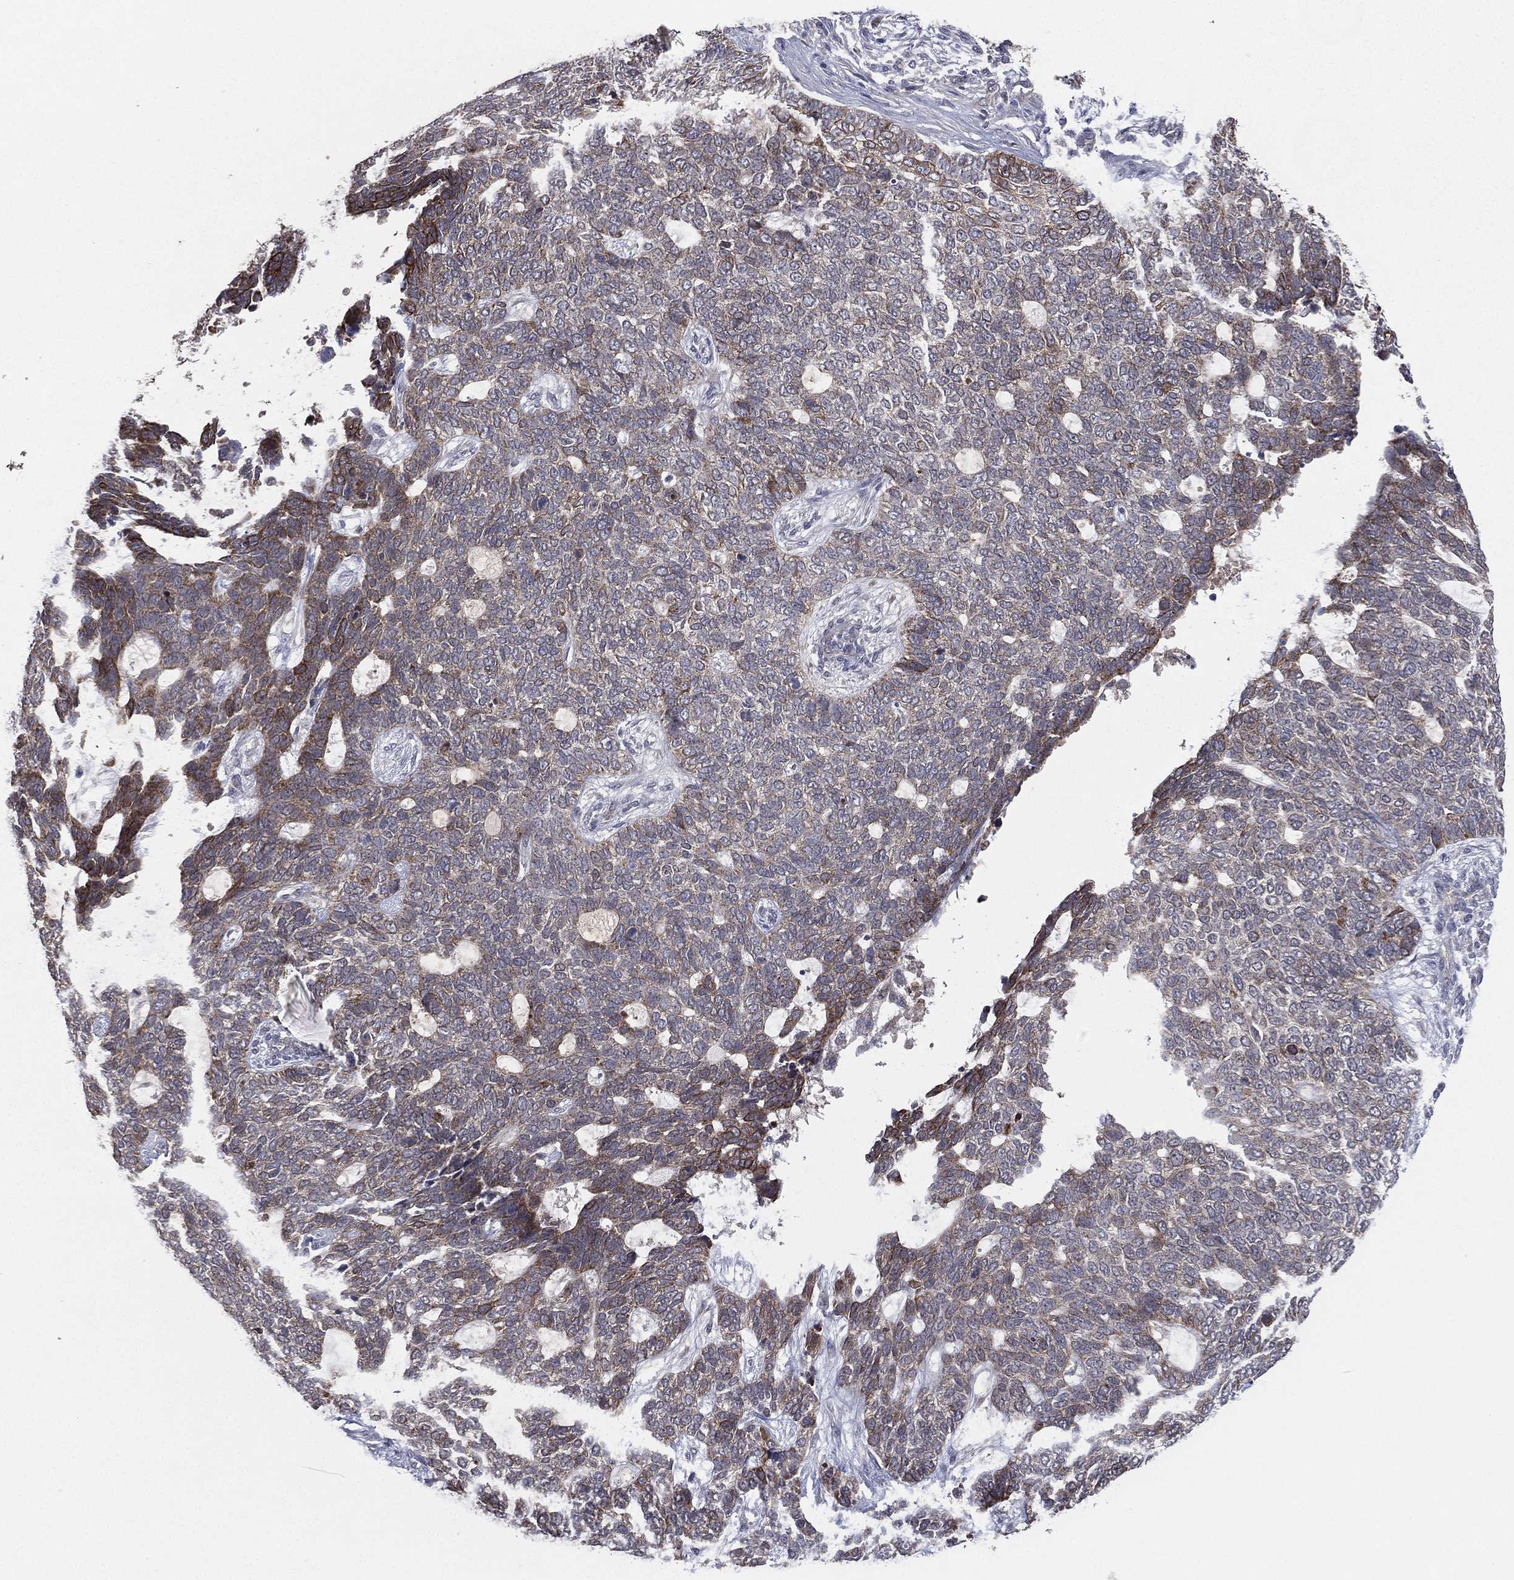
{"staining": {"intensity": "moderate", "quantity": "25%-75%", "location": "cytoplasmic/membranous"}, "tissue": "skin cancer", "cell_type": "Tumor cells", "image_type": "cancer", "snomed": [{"axis": "morphology", "description": "Basal cell carcinoma"}, {"axis": "topography", "description": "Skin"}], "caption": "A medium amount of moderate cytoplasmic/membranous positivity is seen in about 25%-75% of tumor cells in basal cell carcinoma (skin) tissue.", "gene": "KAT14", "patient": {"sex": "female", "age": 69}}